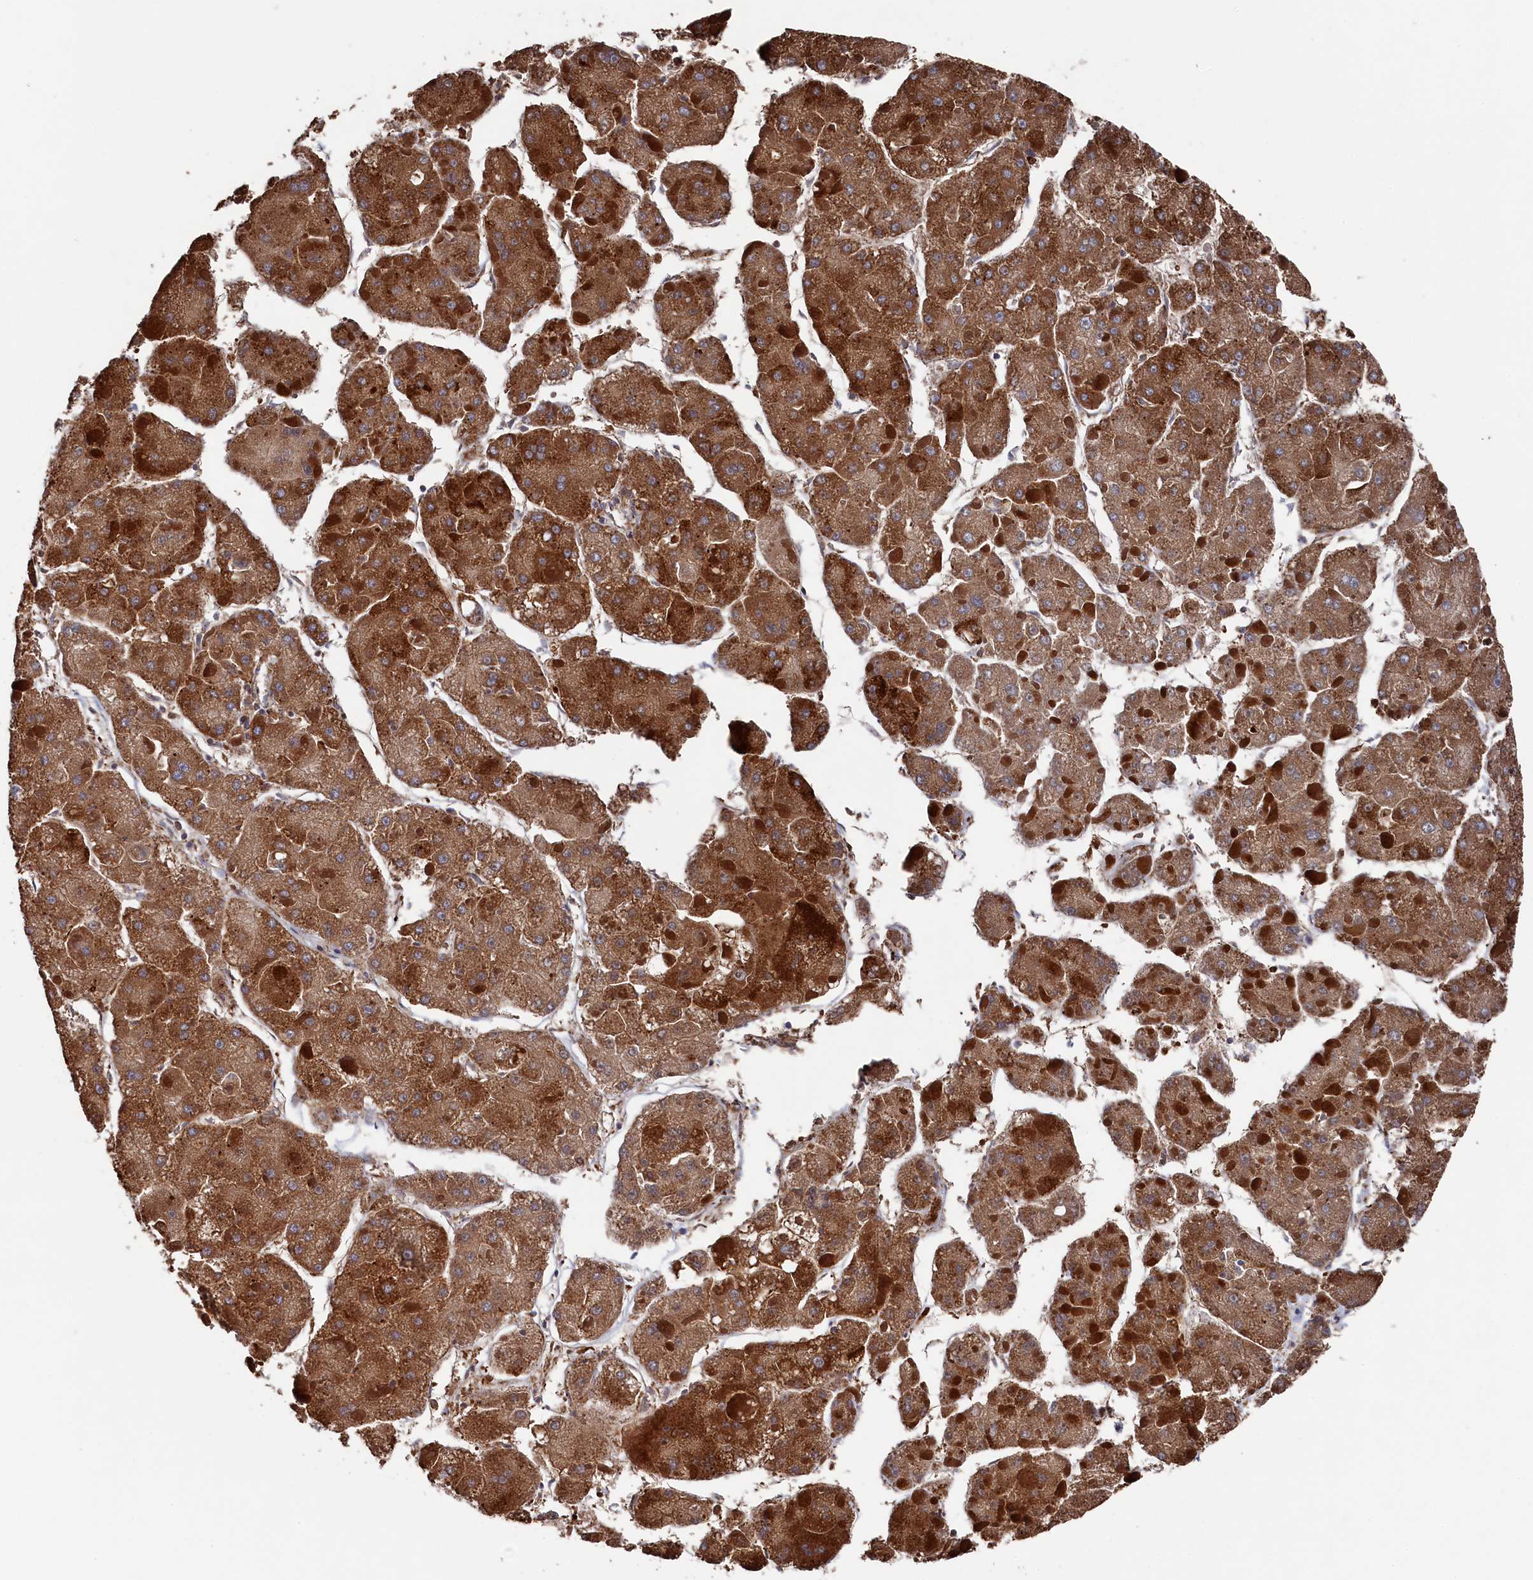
{"staining": {"intensity": "strong", "quantity": ">75%", "location": "cytoplasmic/membranous"}, "tissue": "liver cancer", "cell_type": "Tumor cells", "image_type": "cancer", "snomed": [{"axis": "morphology", "description": "Carcinoma, Hepatocellular, NOS"}, {"axis": "topography", "description": "Liver"}], "caption": "About >75% of tumor cells in human hepatocellular carcinoma (liver) display strong cytoplasmic/membranous protein expression as visualized by brown immunohistochemical staining.", "gene": "TK2", "patient": {"sex": "female", "age": 73}}